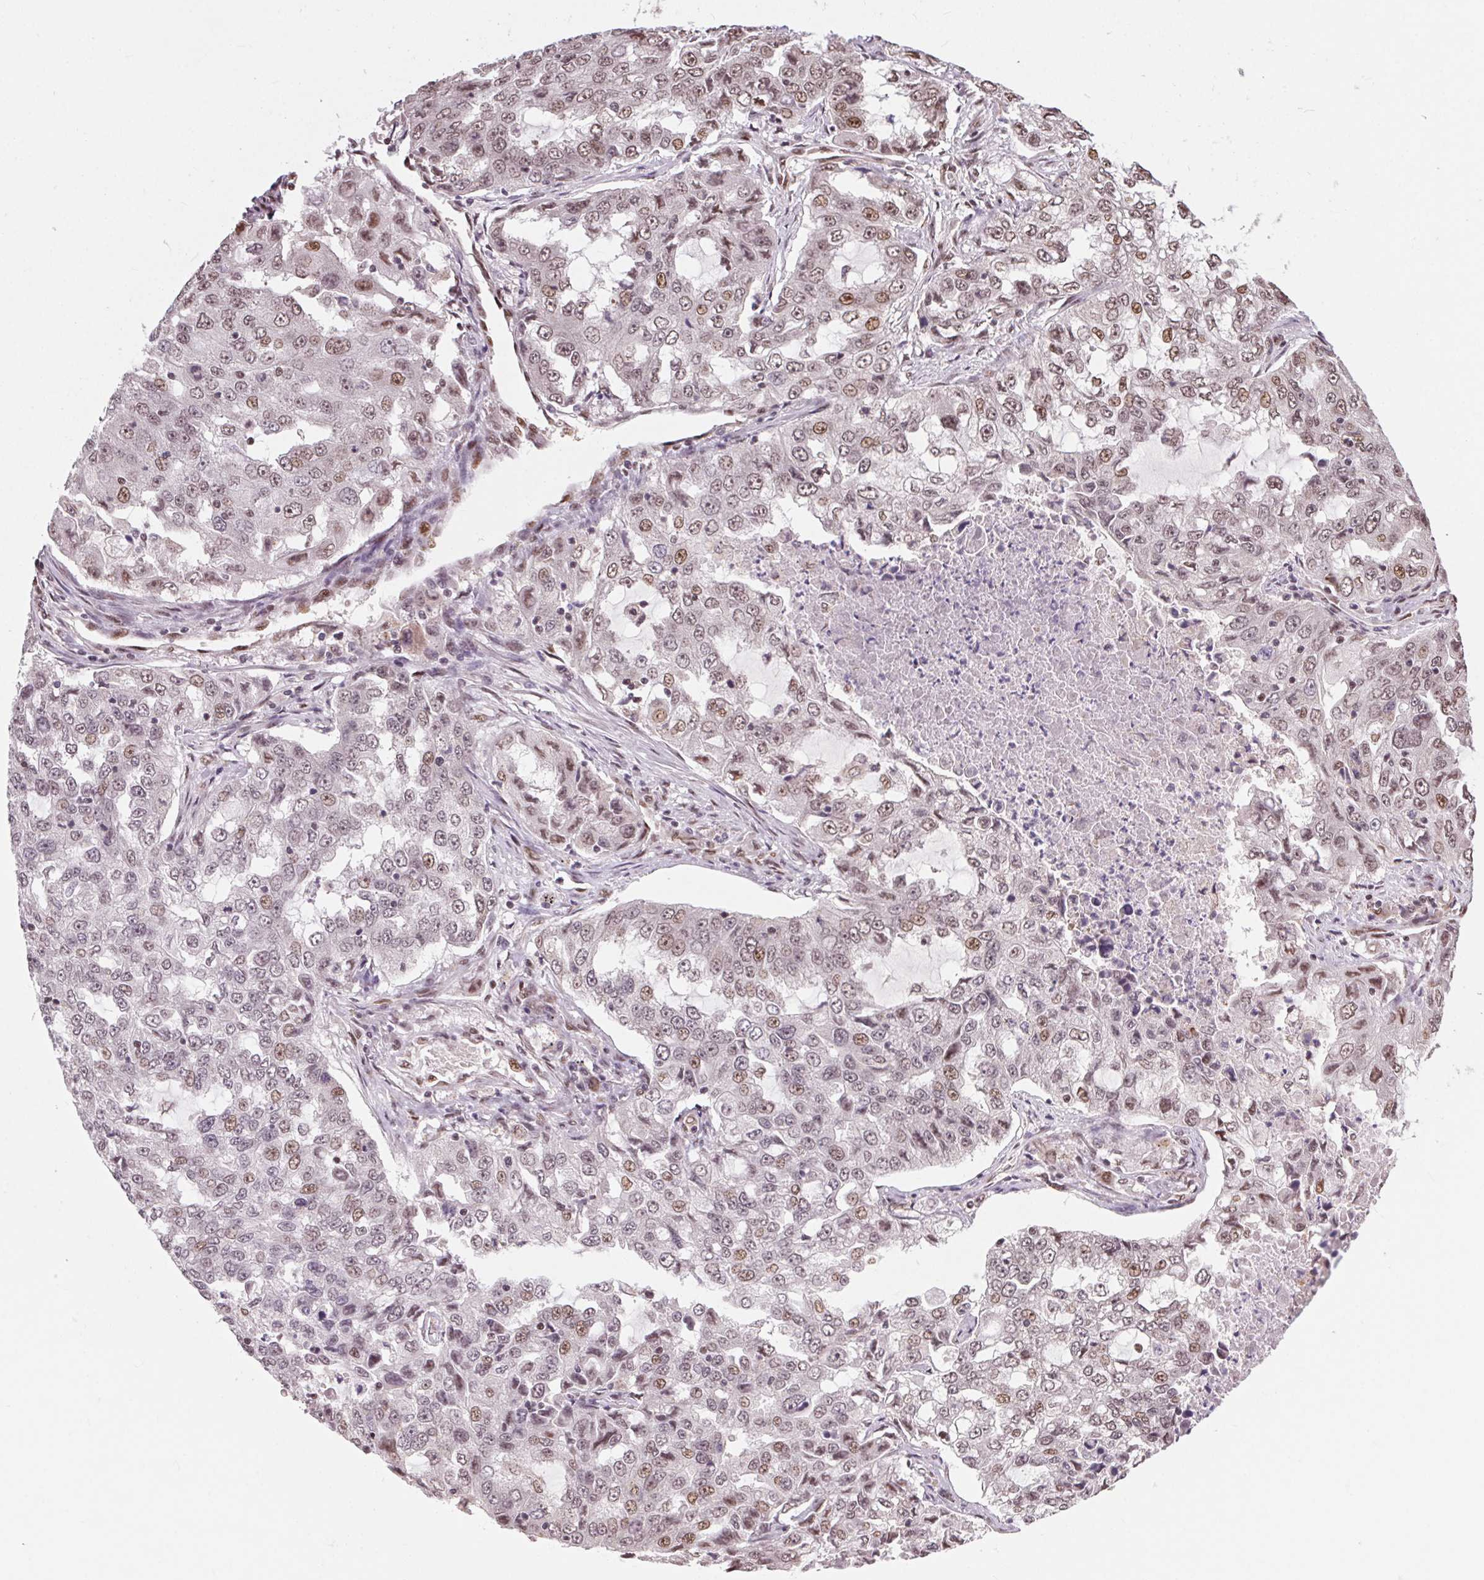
{"staining": {"intensity": "weak", "quantity": "25%-75%", "location": "nuclear"}, "tissue": "lung cancer", "cell_type": "Tumor cells", "image_type": "cancer", "snomed": [{"axis": "morphology", "description": "Adenocarcinoma, NOS"}, {"axis": "topography", "description": "Lung"}], "caption": "About 25%-75% of tumor cells in human lung cancer demonstrate weak nuclear protein expression as visualized by brown immunohistochemical staining.", "gene": "RAD23A", "patient": {"sex": "female", "age": 61}}